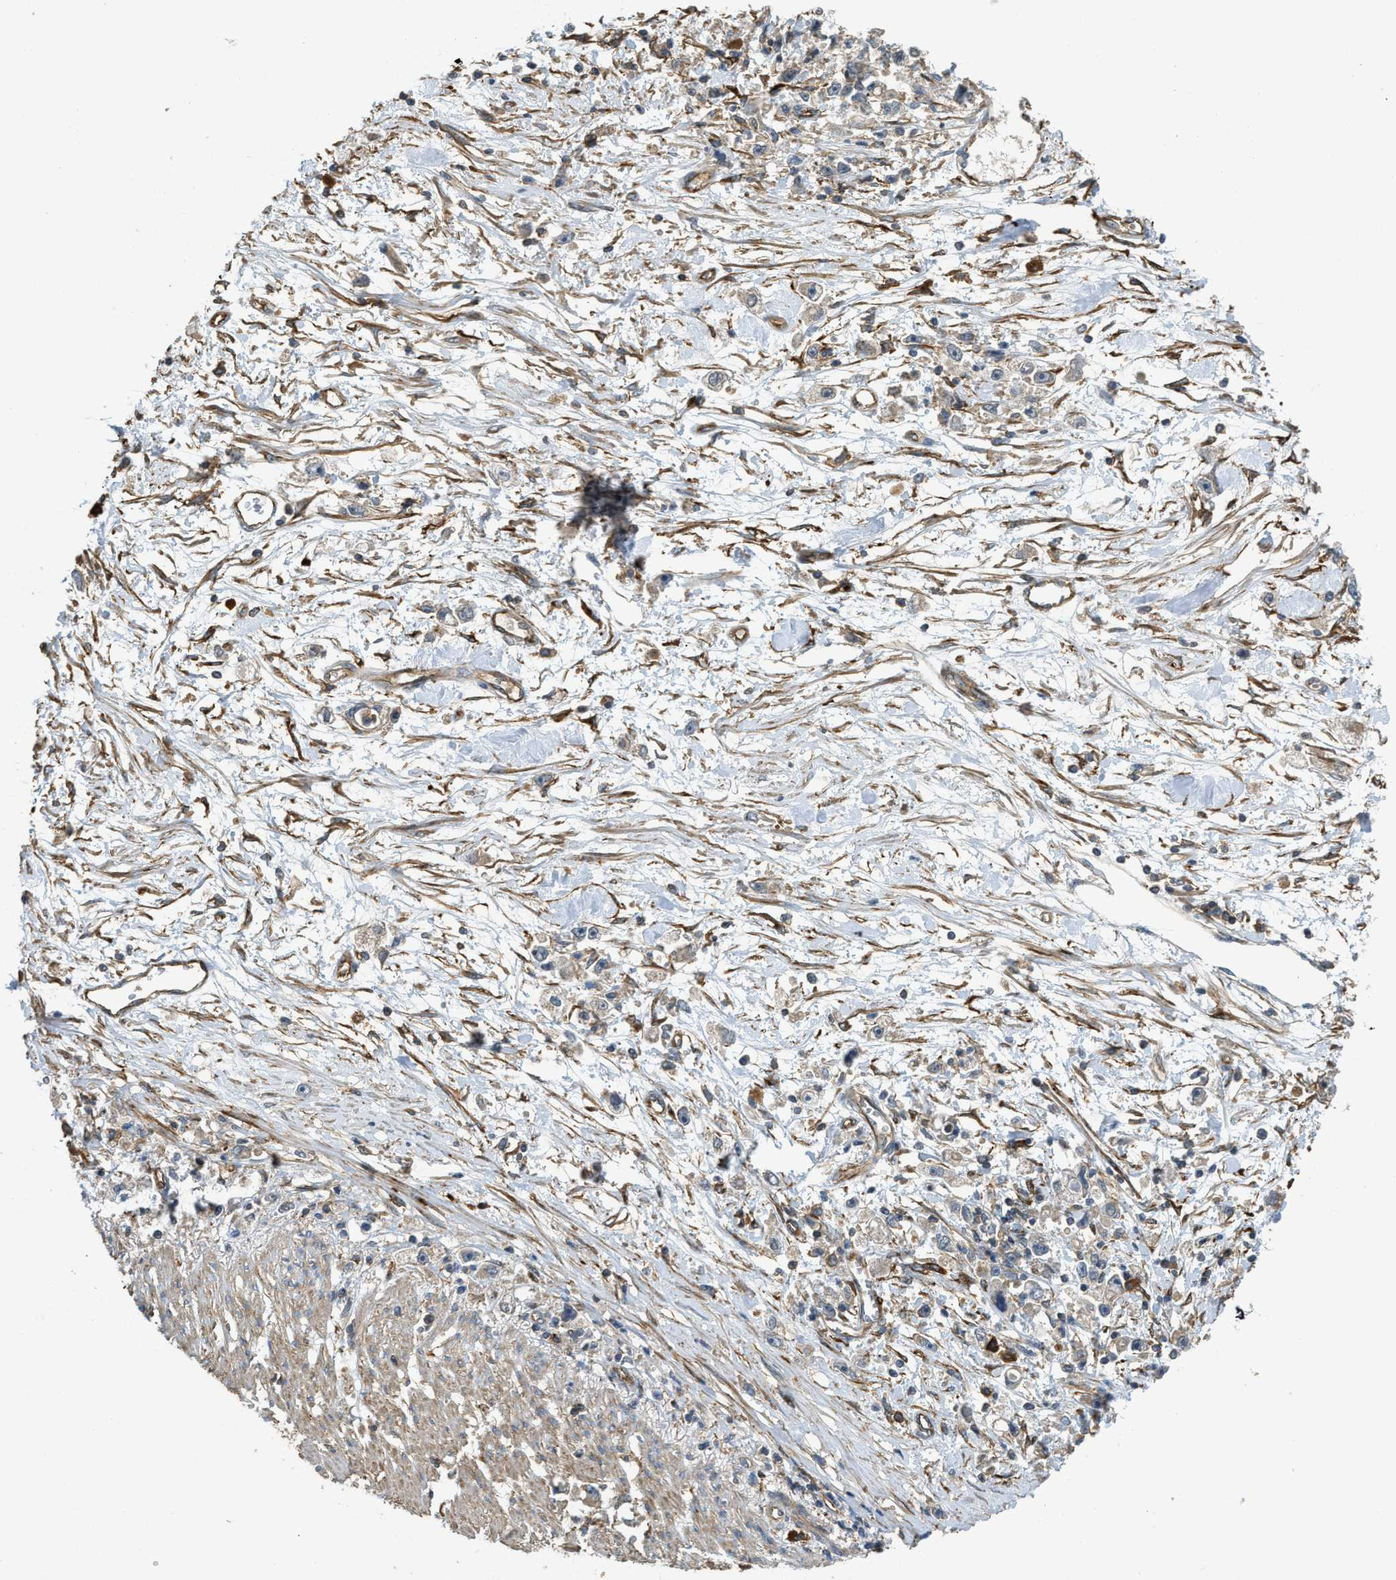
{"staining": {"intensity": "weak", "quantity": "<25%", "location": "cytoplasmic/membranous"}, "tissue": "stomach cancer", "cell_type": "Tumor cells", "image_type": "cancer", "snomed": [{"axis": "morphology", "description": "Adenocarcinoma, NOS"}, {"axis": "topography", "description": "Stomach"}], "caption": "IHC image of stomach adenocarcinoma stained for a protein (brown), which exhibits no staining in tumor cells.", "gene": "BAG4", "patient": {"sex": "female", "age": 59}}